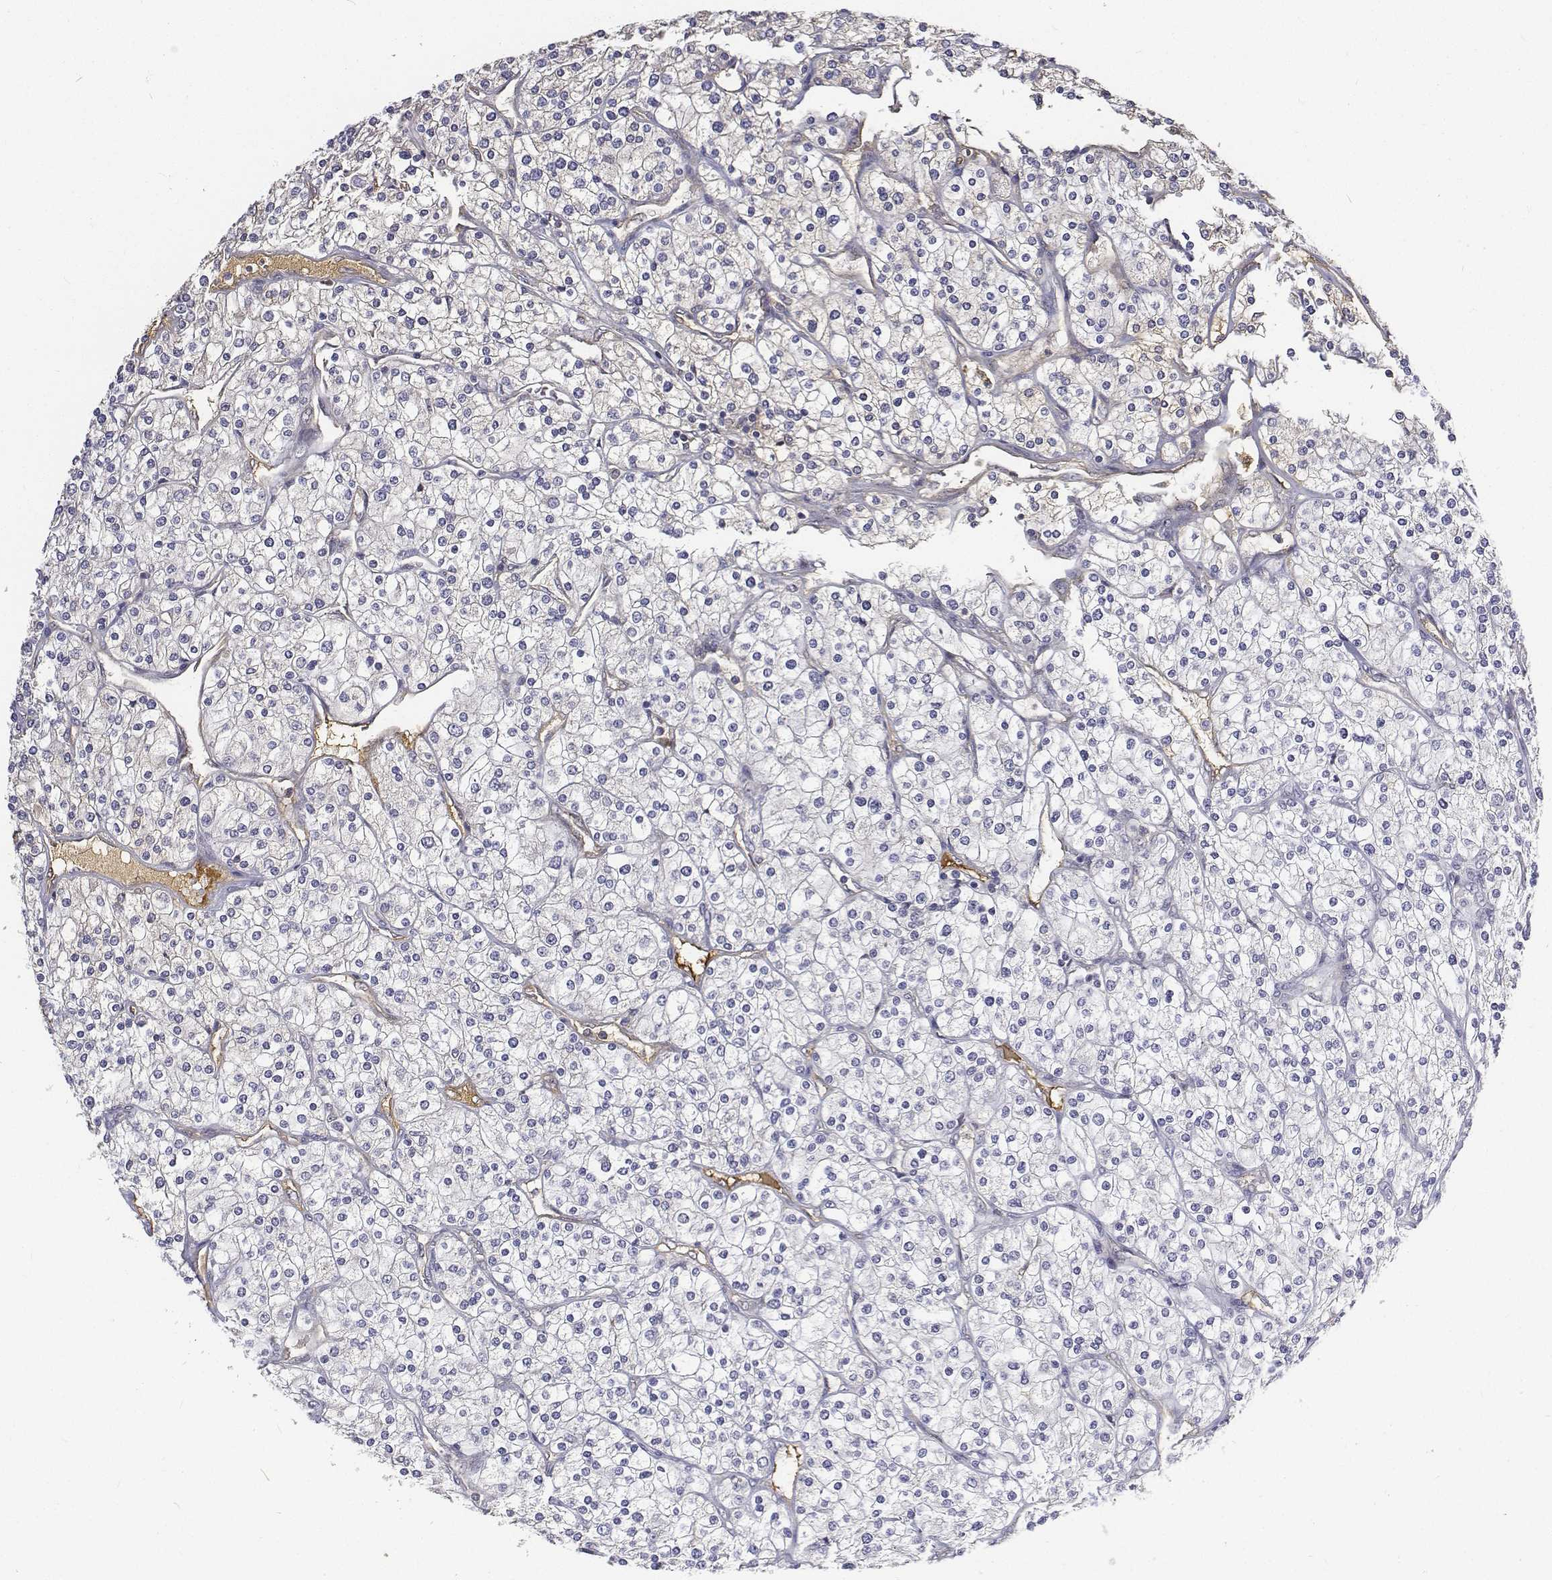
{"staining": {"intensity": "negative", "quantity": "none", "location": "none"}, "tissue": "renal cancer", "cell_type": "Tumor cells", "image_type": "cancer", "snomed": [{"axis": "morphology", "description": "Adenocarcinoma, NOS"}, {"axis": "topography", "description": "Kidney"}], "caption": "An image of human renal adenocarcinoma is negative for staining in tumor cells.", "gene": "ATRX", "patient": {"sex": "male", "age": 80}}